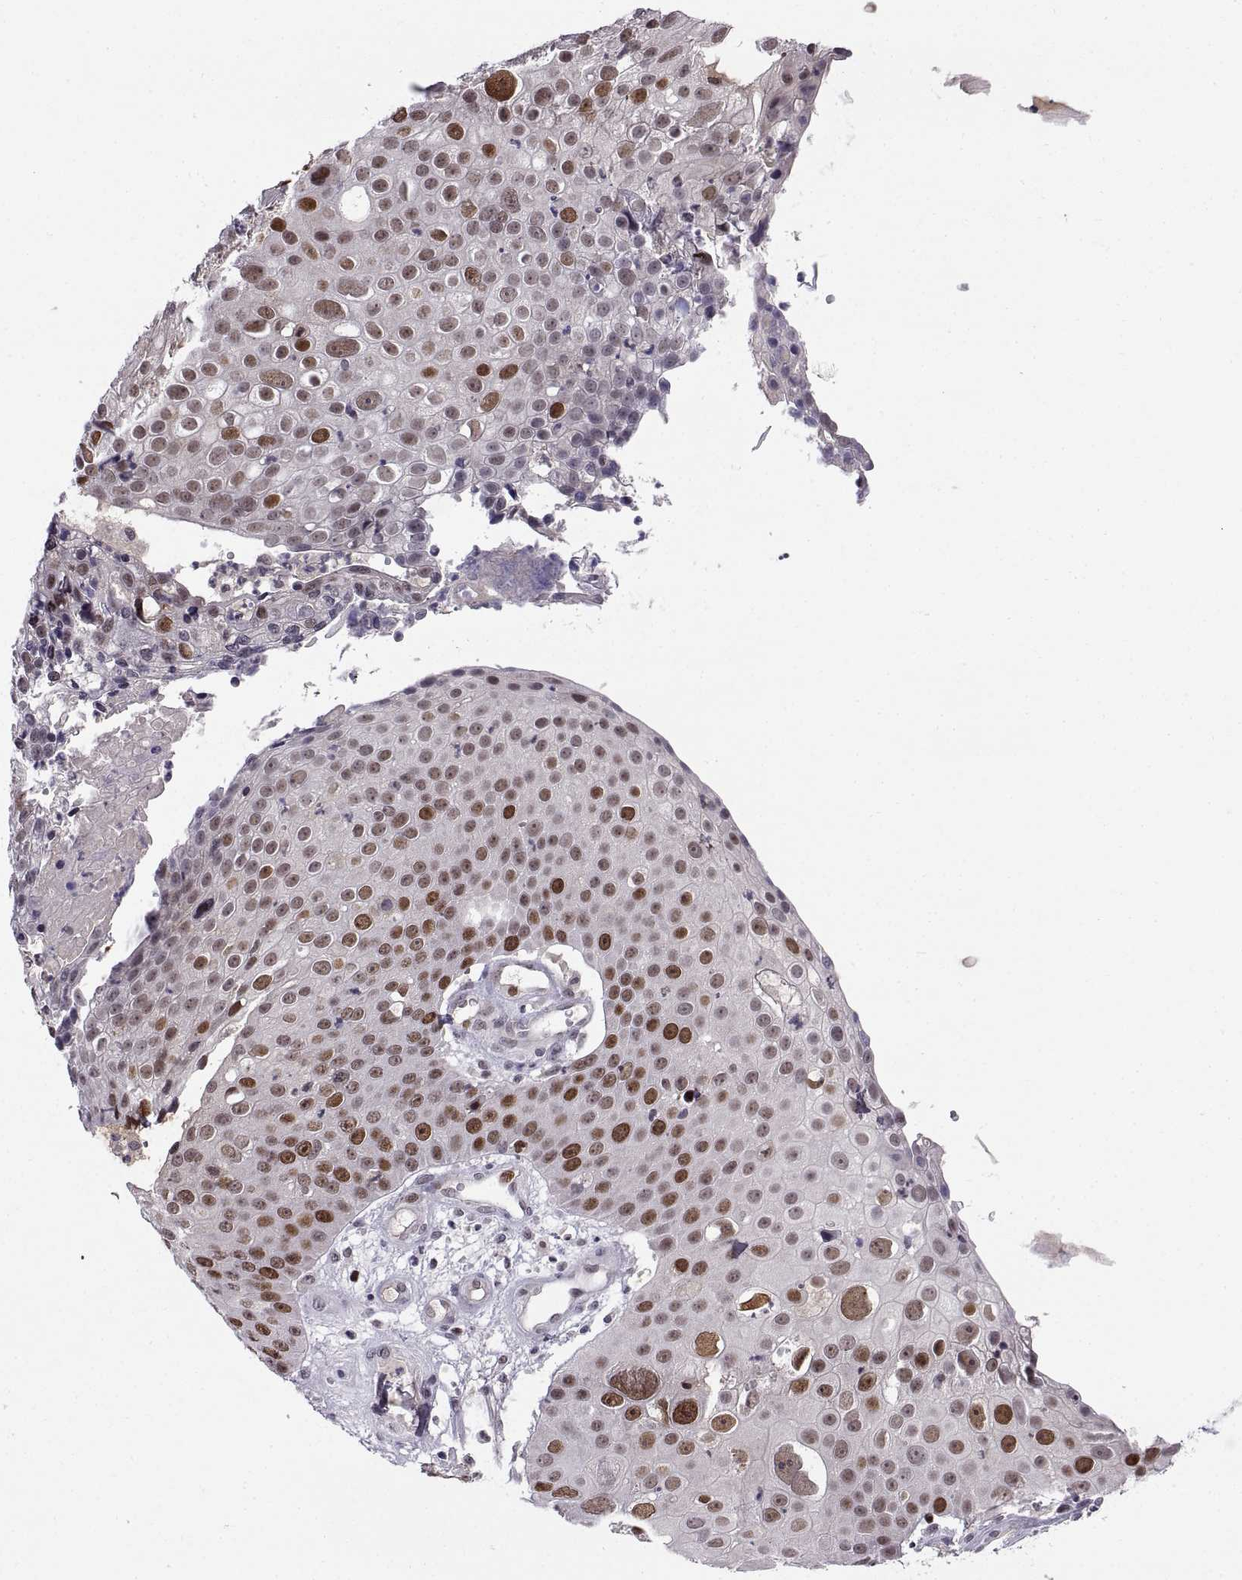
{"staining": {"intensity": "moderate", "quantity": "25%-75%", "location": "nuclear"}, "tissue": "skin cancer", "cell_type": "Tumor cells", "image_type": "cancer", "snomed": [{"axis": "morphology", "description": "Squamous cell carcinoma, NOS"}, {"axis": "topography", "description": "Skin"}], "caption": "Skin cancer stained with a protein marker exhibits moderate staining in tumor cells.", "gene": "CHFR", "patient": {"sex": "male", "age": 71}}